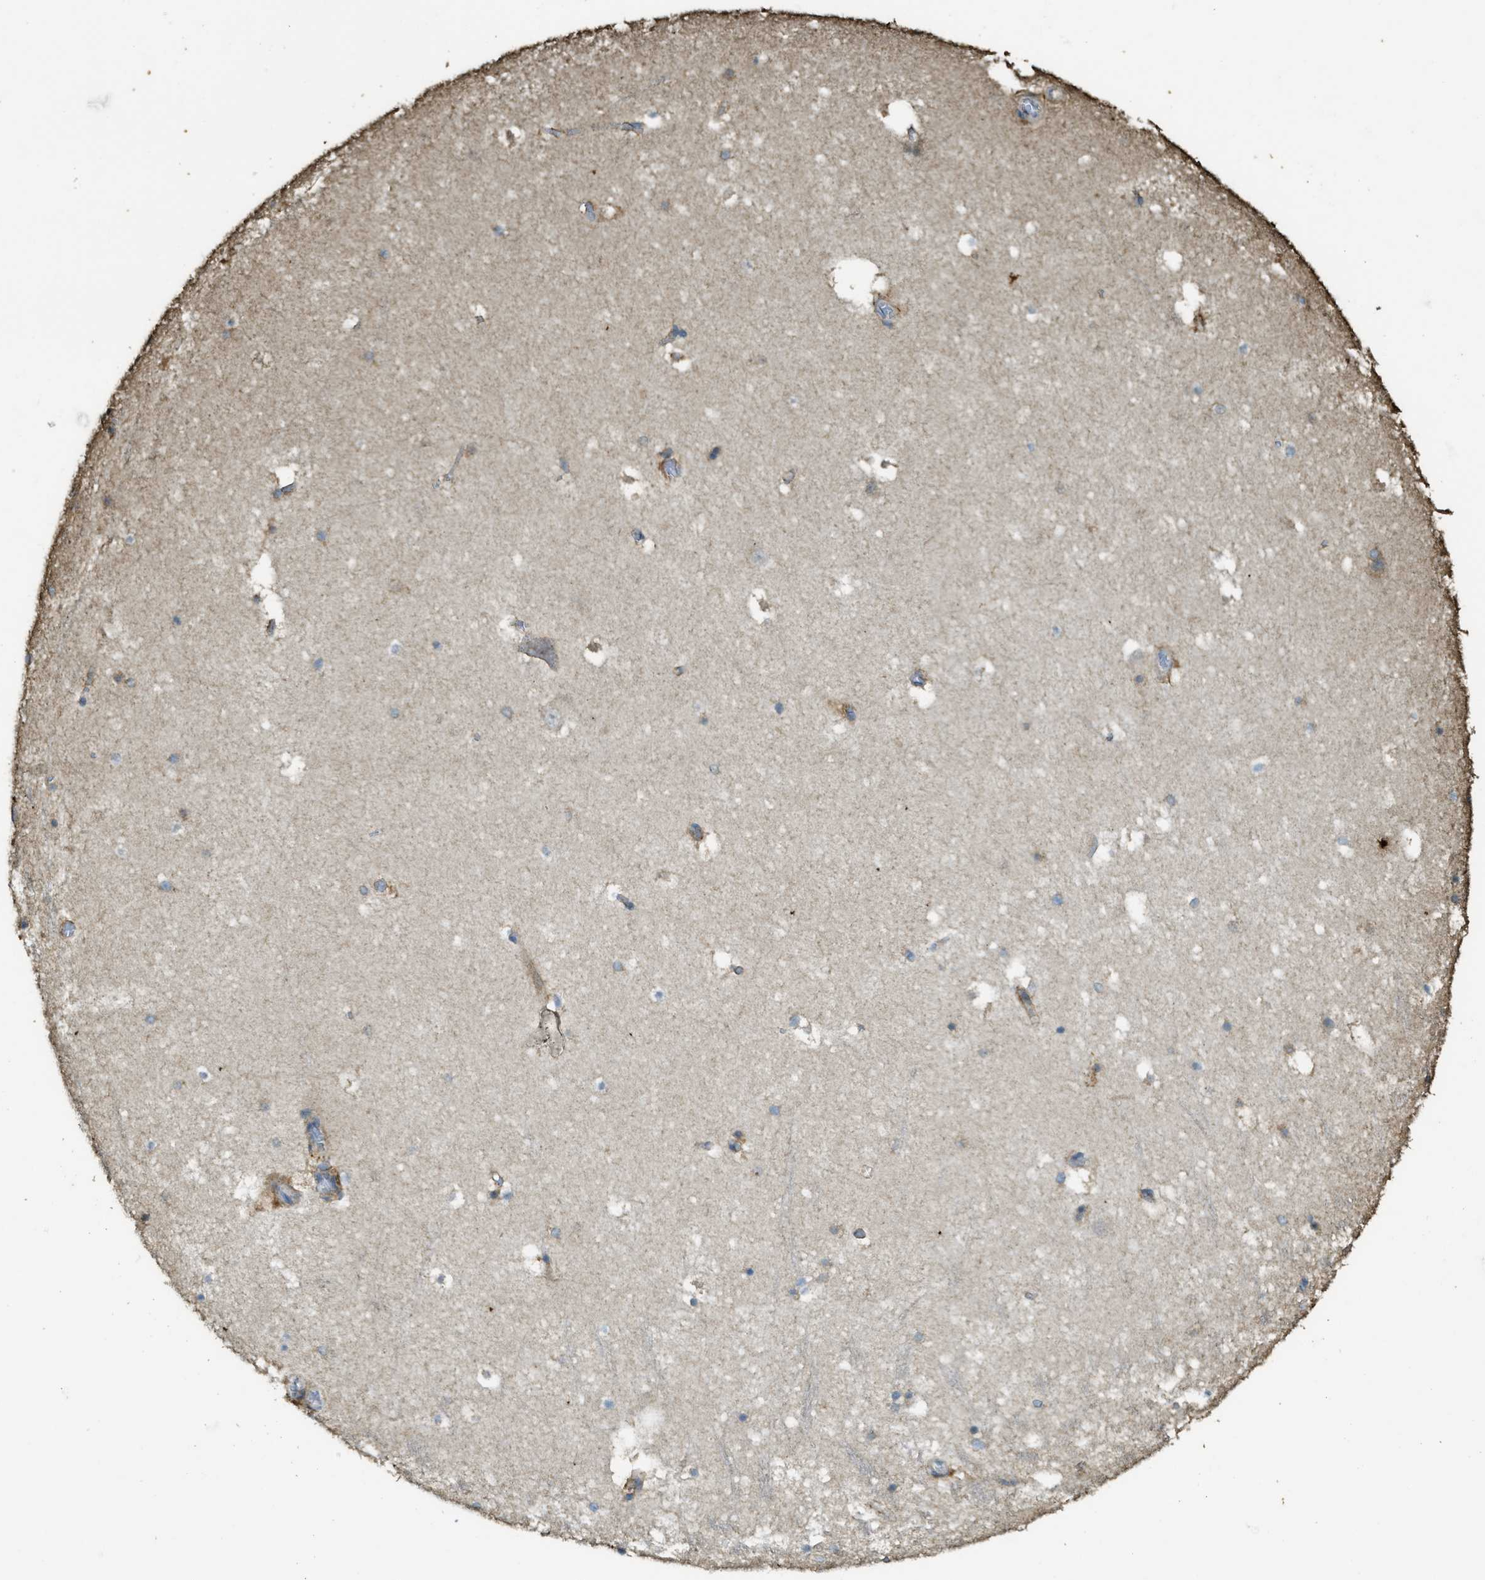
{"staining": {"intensity": "moderate", "quantity": "<25%", "location": "cytoplasmic/membranous"}, "tissue": "hippocampus", "cell_type": "Glial cells", "image_type": "normal", "snomed": [{"axis": "morphology", "description": "Normal tissue, NOS"}, {"axis": "topography", "description": "Hippocampus"}], "caption": "The micrograph demonstrates staining of unremarkable hippocampus, revealing moderate cytoplasmic/membranous protein staining (brown color) within glial cells.", "gene": "CD276", "patient": {"sex": "male", "age": 45}}